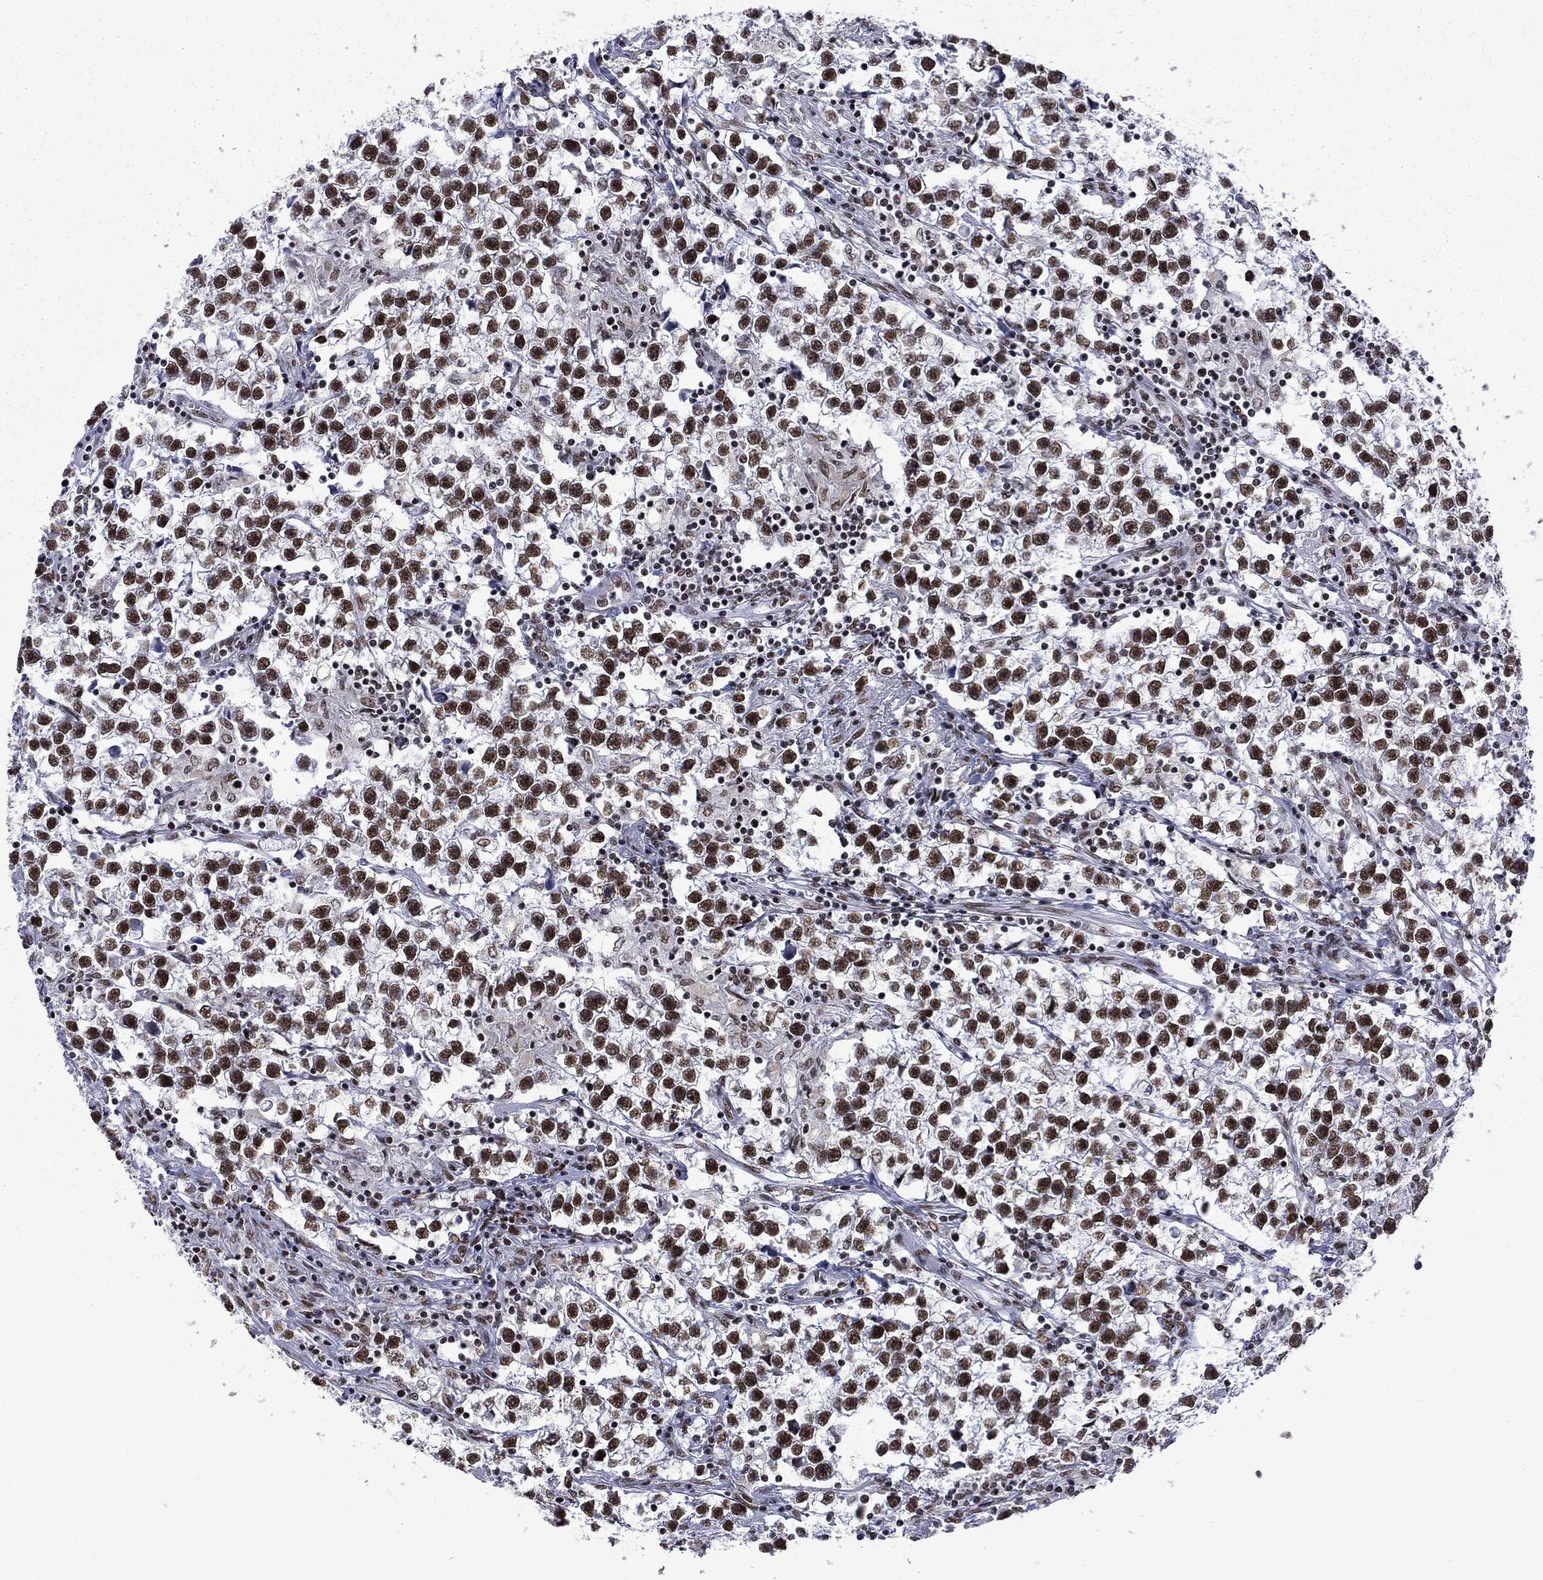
{"staining": {"intensity": "strong", "quantity": ">75%", "location": "nuclear"}, "tissue": "testis cancer", "cell_type": "Tumor cells", "image_type": "cancer", "snomed": [{"axis": "morphology", "description": "Seminoma, NOS"}, {"axis": "topography", "description": "Testis"}], "caption": "A brown stain labels strong nuclear expression of a protein in testis cancer tumor cells.", "gene": "ETV5", "patient": {"sex": "male", "age": 59}}